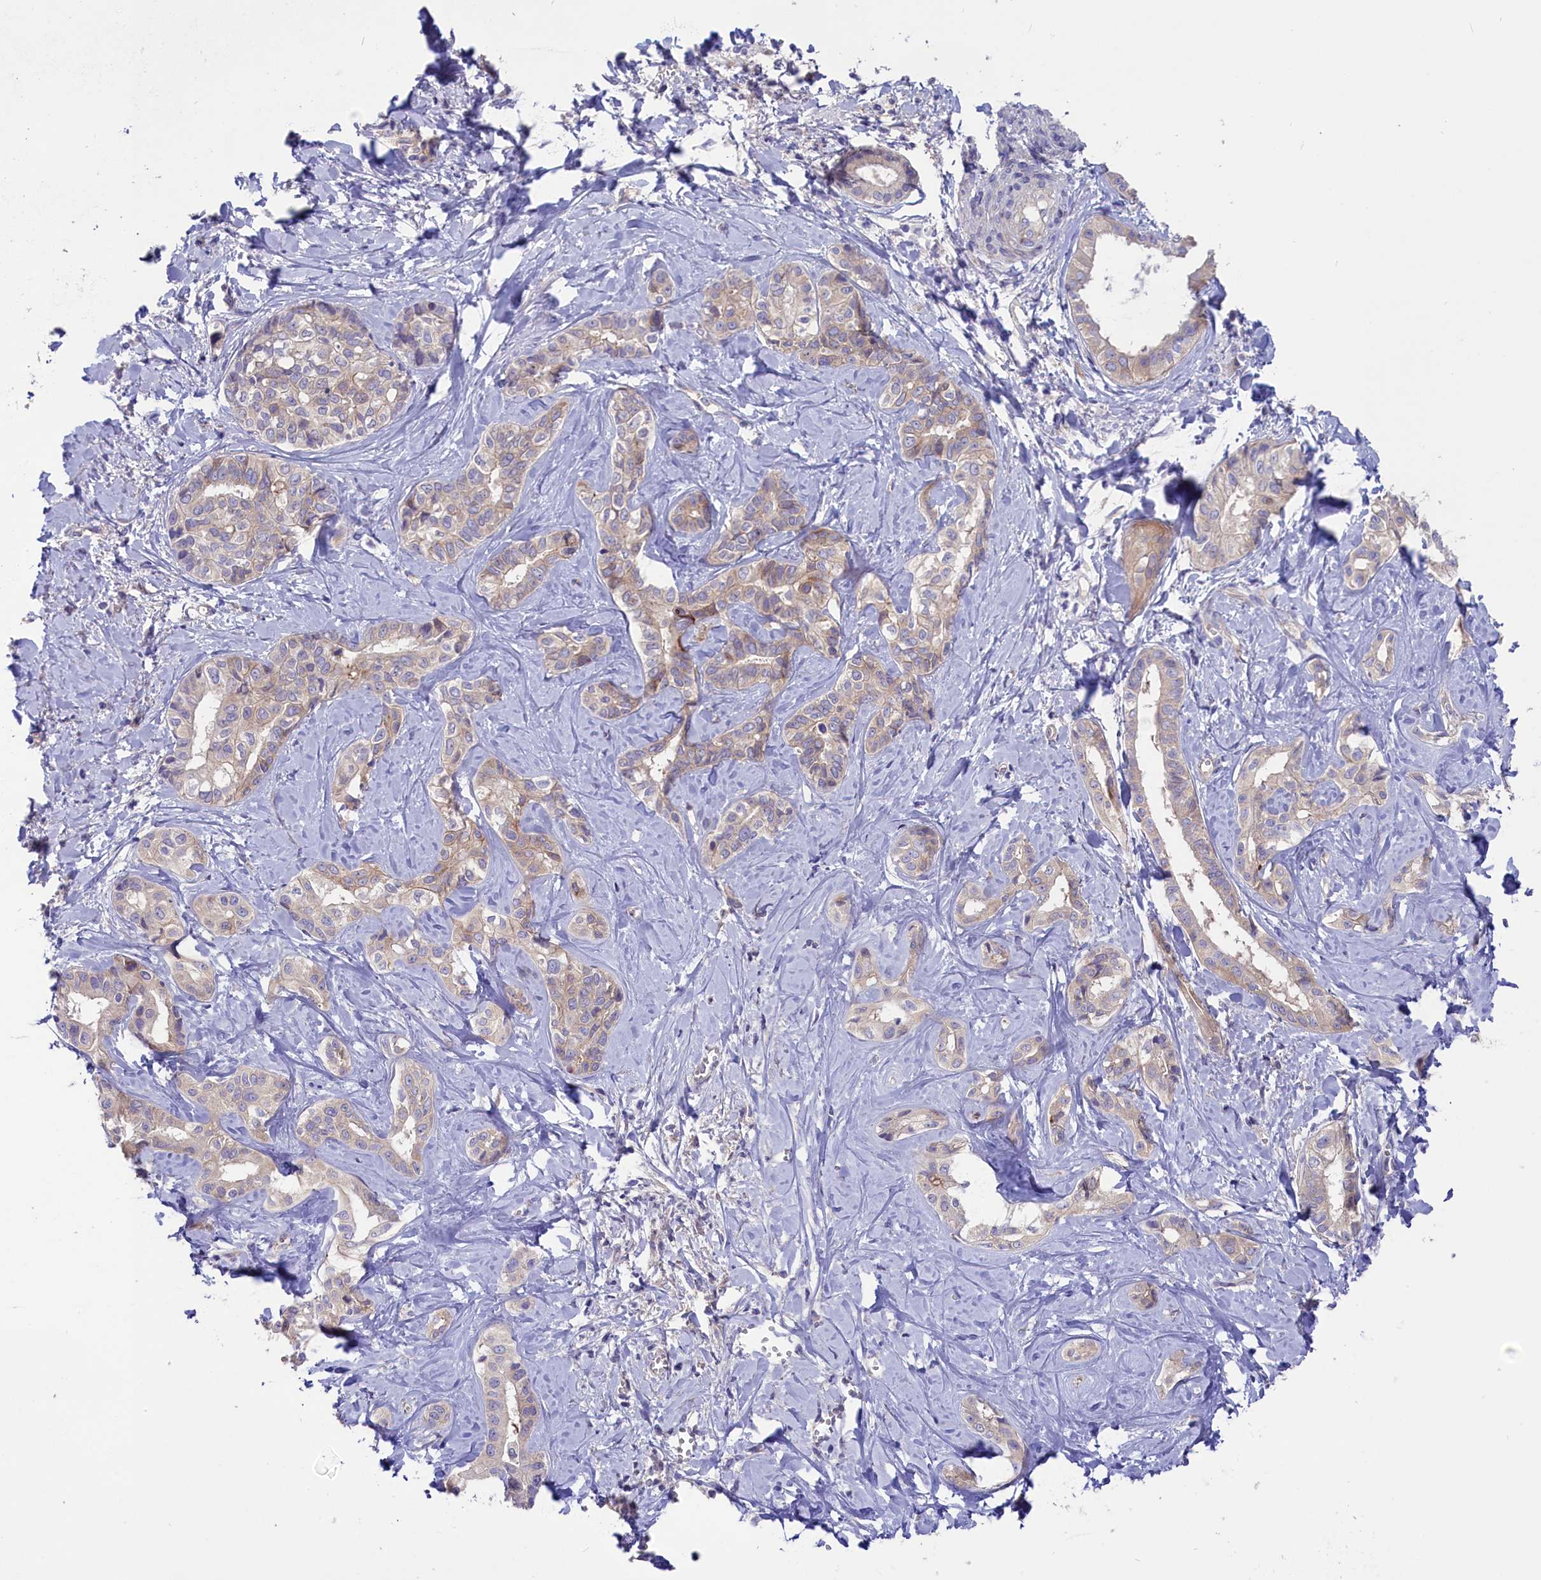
{"staining": {"intensity": "weak", "quantity": "<25%", "location": "cytoplasmic/membranous"}, "tissue": "liver cancer", "cell_type": "Tumor cells", "image_type": "cancer", "snomed": [{"axis": "morphology", "description": "Cholangiocarcinoma"}, {"axis": "topography", "description": "Liver"}], "caption": "Tumor cells show no significant protein staining in liver cancer. The staining is performed using DAB (3,3'-diaminobenzidine) brown chromogen with nuclei counter-stained in using hematoxylin.", "gene": "CD99L2", "patient": {"sex": "female", "age": 77}}